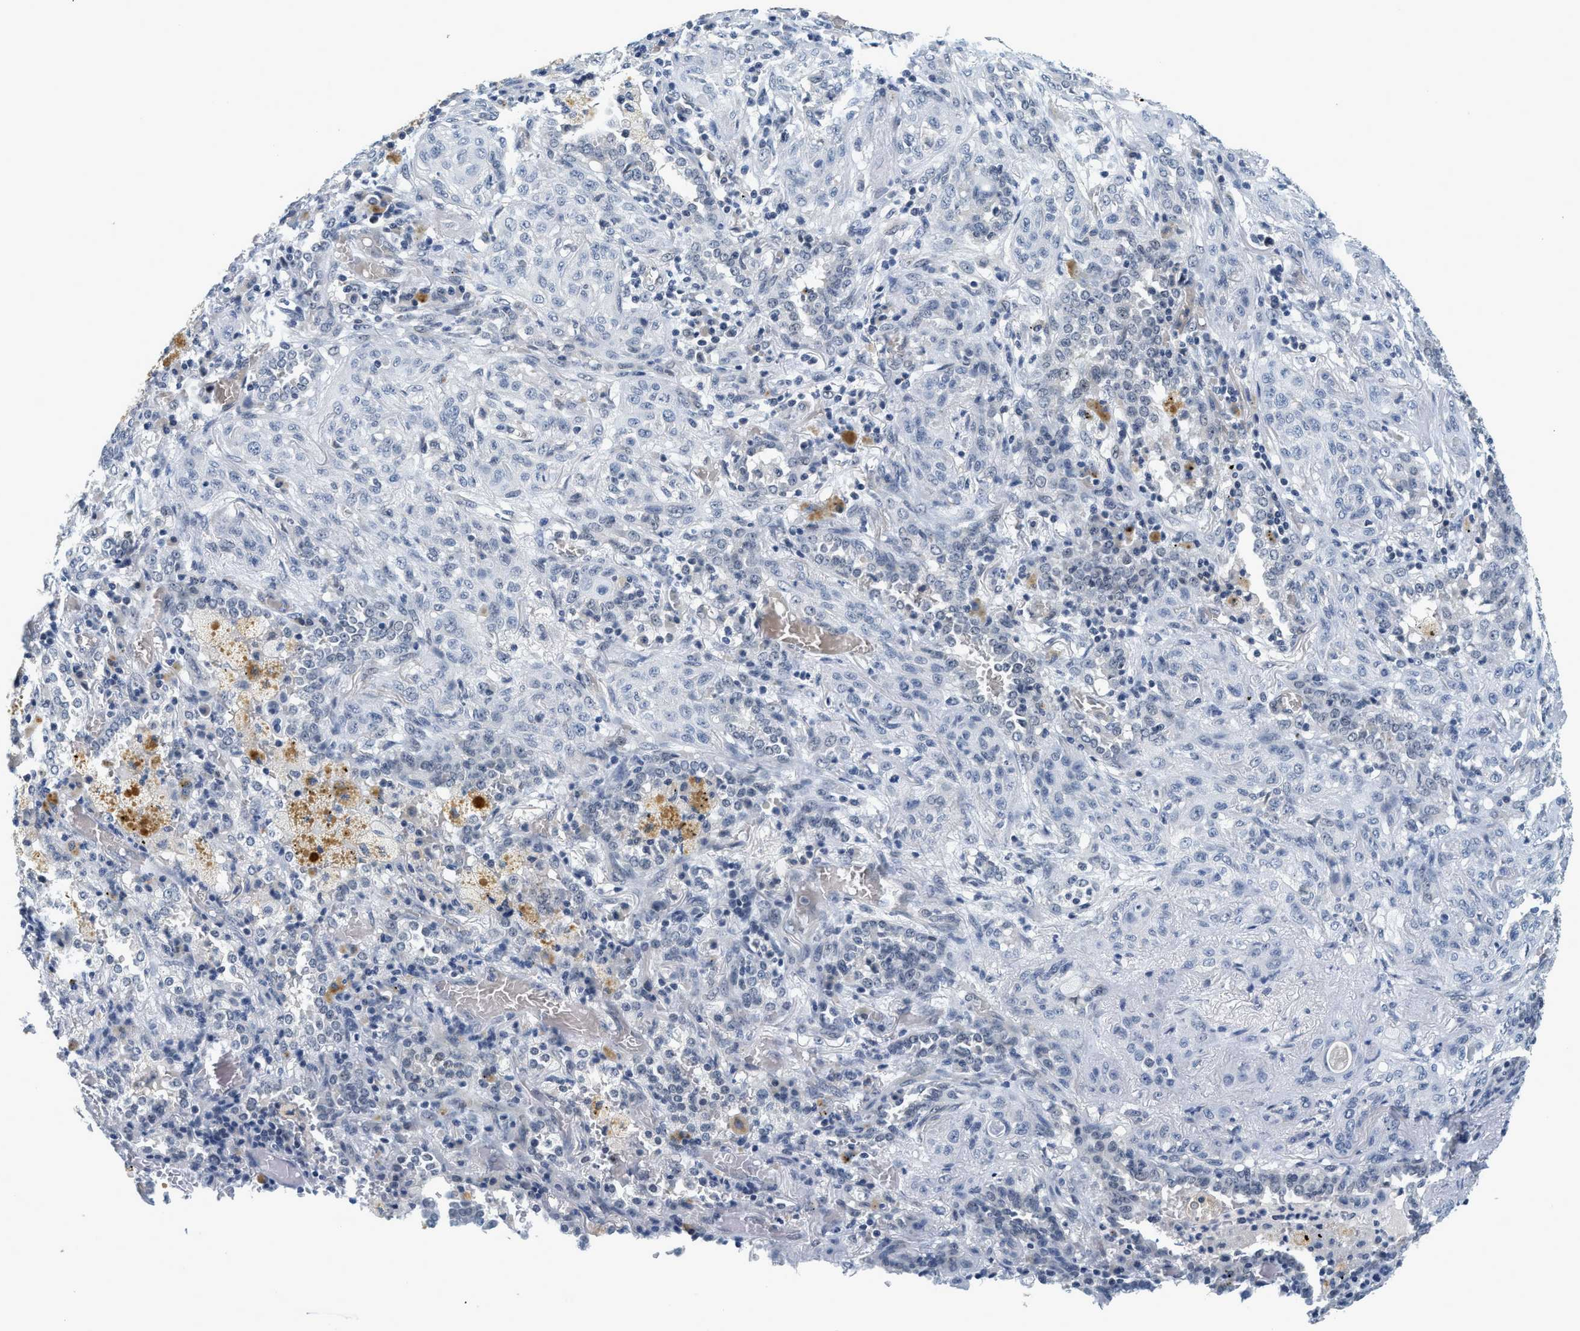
{"staining": {"intensity": "negative", "quantity": "none", "location": "none"}, "tissue": "lung cancer", "cell_type": "Tumor cells", "image_type": "cancer", "snomed": [{"axis": "morphology", "description": "Squamous cell carcinoma, NOS"}, {"axis": "topography", "description": "Lung"}], "caption": "Human lung cancer (squamous cell carcinoma) stained for a protein using immunohistochemistry (IHC) exhibits no positivity in tumor cells.", "gene": "MZF1", "patient": {"sex": "female", "age": 47}}